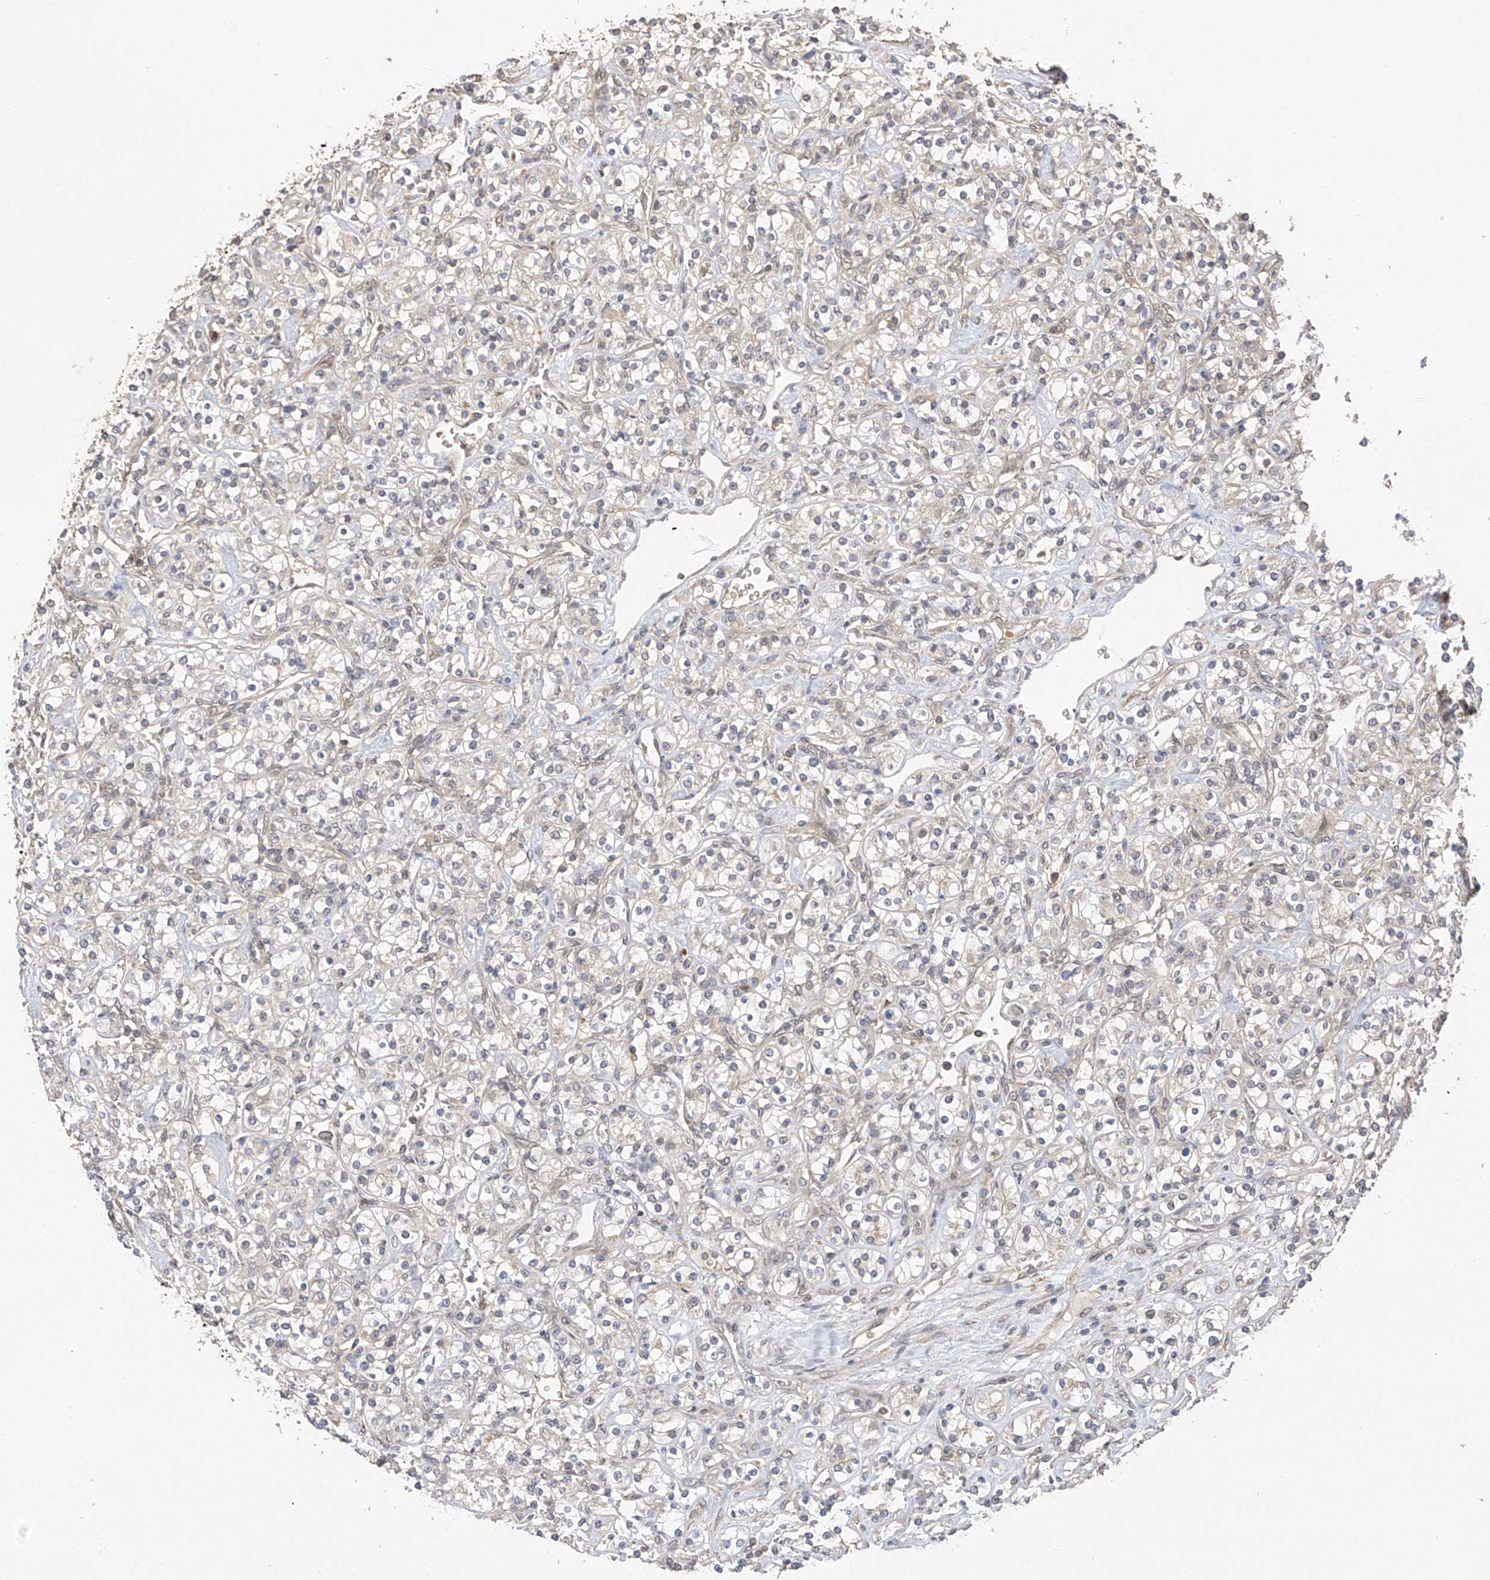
{"staining": {"intensity": "negative", "quantity": "none", "location": "none"}, "tissue": "renal cancer", "cell_type": "Tumor cells", "image_type": "cancer", "snomed": [{"axis": "morphology", "description": "Adenocarcinoma, NOS"}, {"axis": "topography", "description": "Kidney"}], "caption": "Renal adenocarcinoma stained for a protein using IHC reveals no expression tumor cells.", "gene": "REC8", "patient": {"sex": "male", "age": 77}}